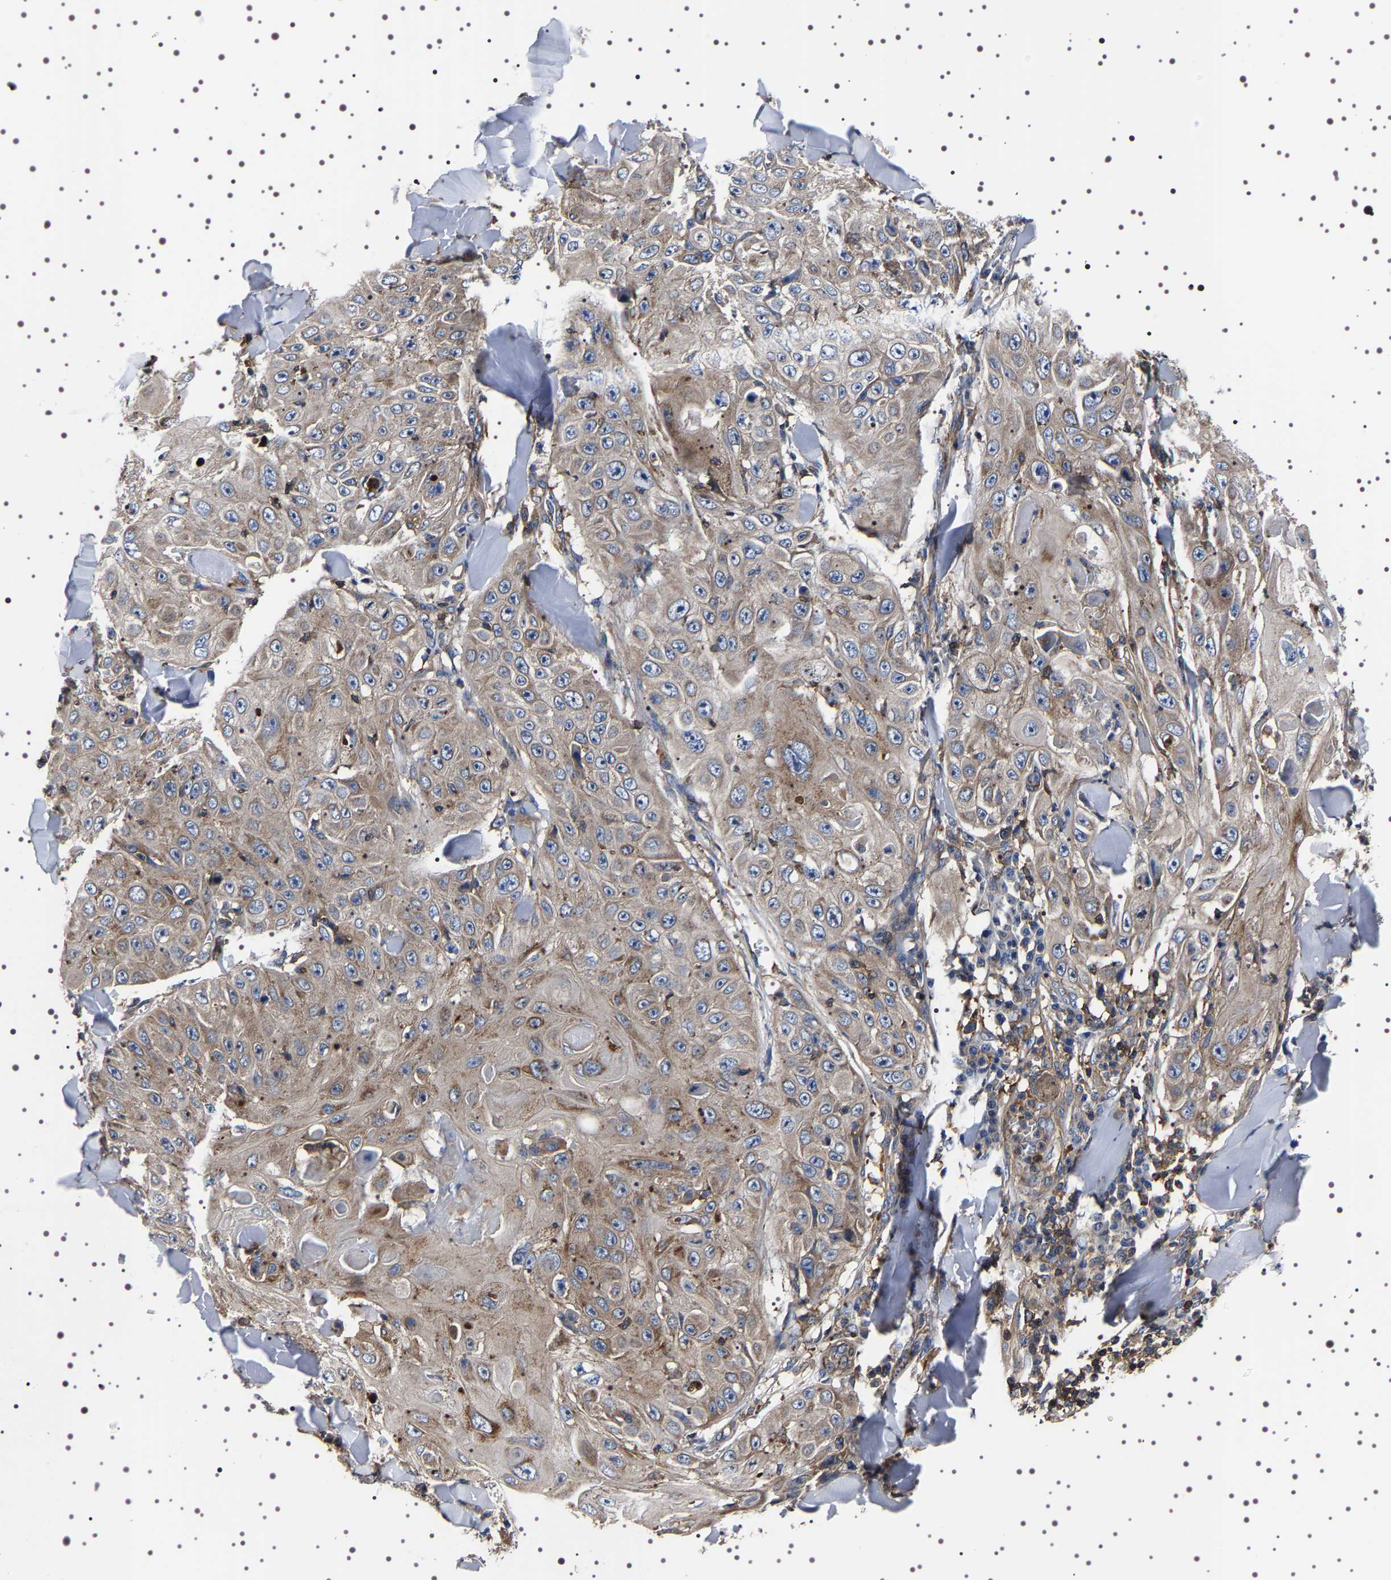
{"staining": {"intensity": "weak", "quantity": ">75%", "location": "cytoplasmic/membranous"}, "tissue": "skin cancer", "cell_type": "Tumor cells", "image_type": "cancer", "snomed": [{"axis": "morphology", "description": "Squamous cell carcinoma, NOS"}, {"axis": "topography", "description": "Skin"}], "caption": "This is an image of immunohistochemistry (IHC) staining of skin cancer, which shows weak expression in the cytoplasmic/membranous of tumor cells.", "gene": "WDR1", "patient": {"sex": "male", "age": 86}}